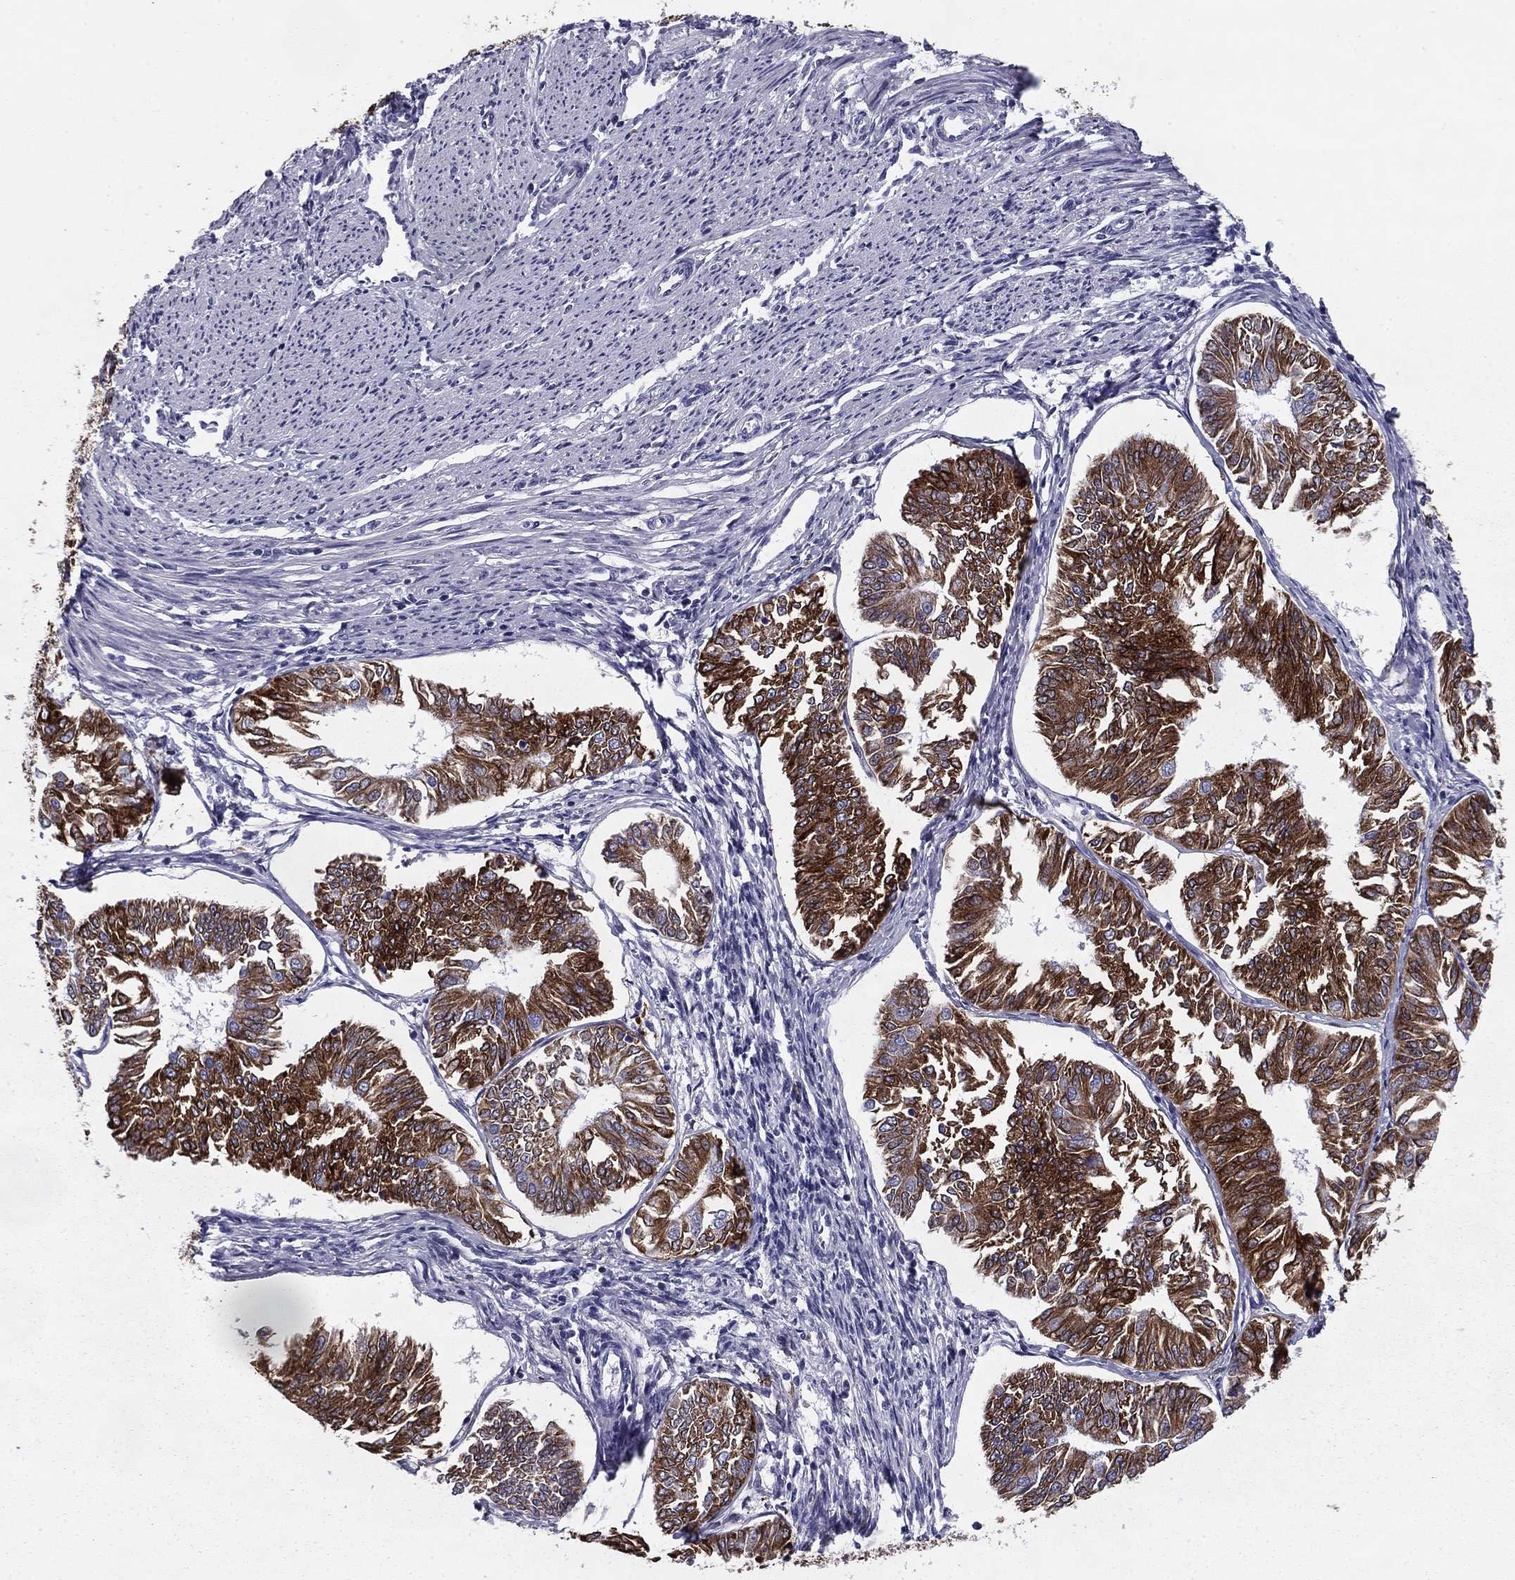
{"staining": {"intensity": "strong", "quantity": ">75%", "location": "cytoplasmic/membranous"}, "tissue": "endometrial cancer", "cell_type": "Tumor cells", "image_type": "cancer", "snomed": [{"axis": "morphology", "description": "Adenocarcinoma, NOS"}, {"axis": "topography", "description": "Endometrium"}], "caption": "Human endometrial cancer (adenocarcinoma) stained for a protein (brown) displays strong cytoplasmic/membranous positive staining in about >75% of tumor cells.", "gene": "TMED3", "patient": {"sex": "female", "age": 58}}